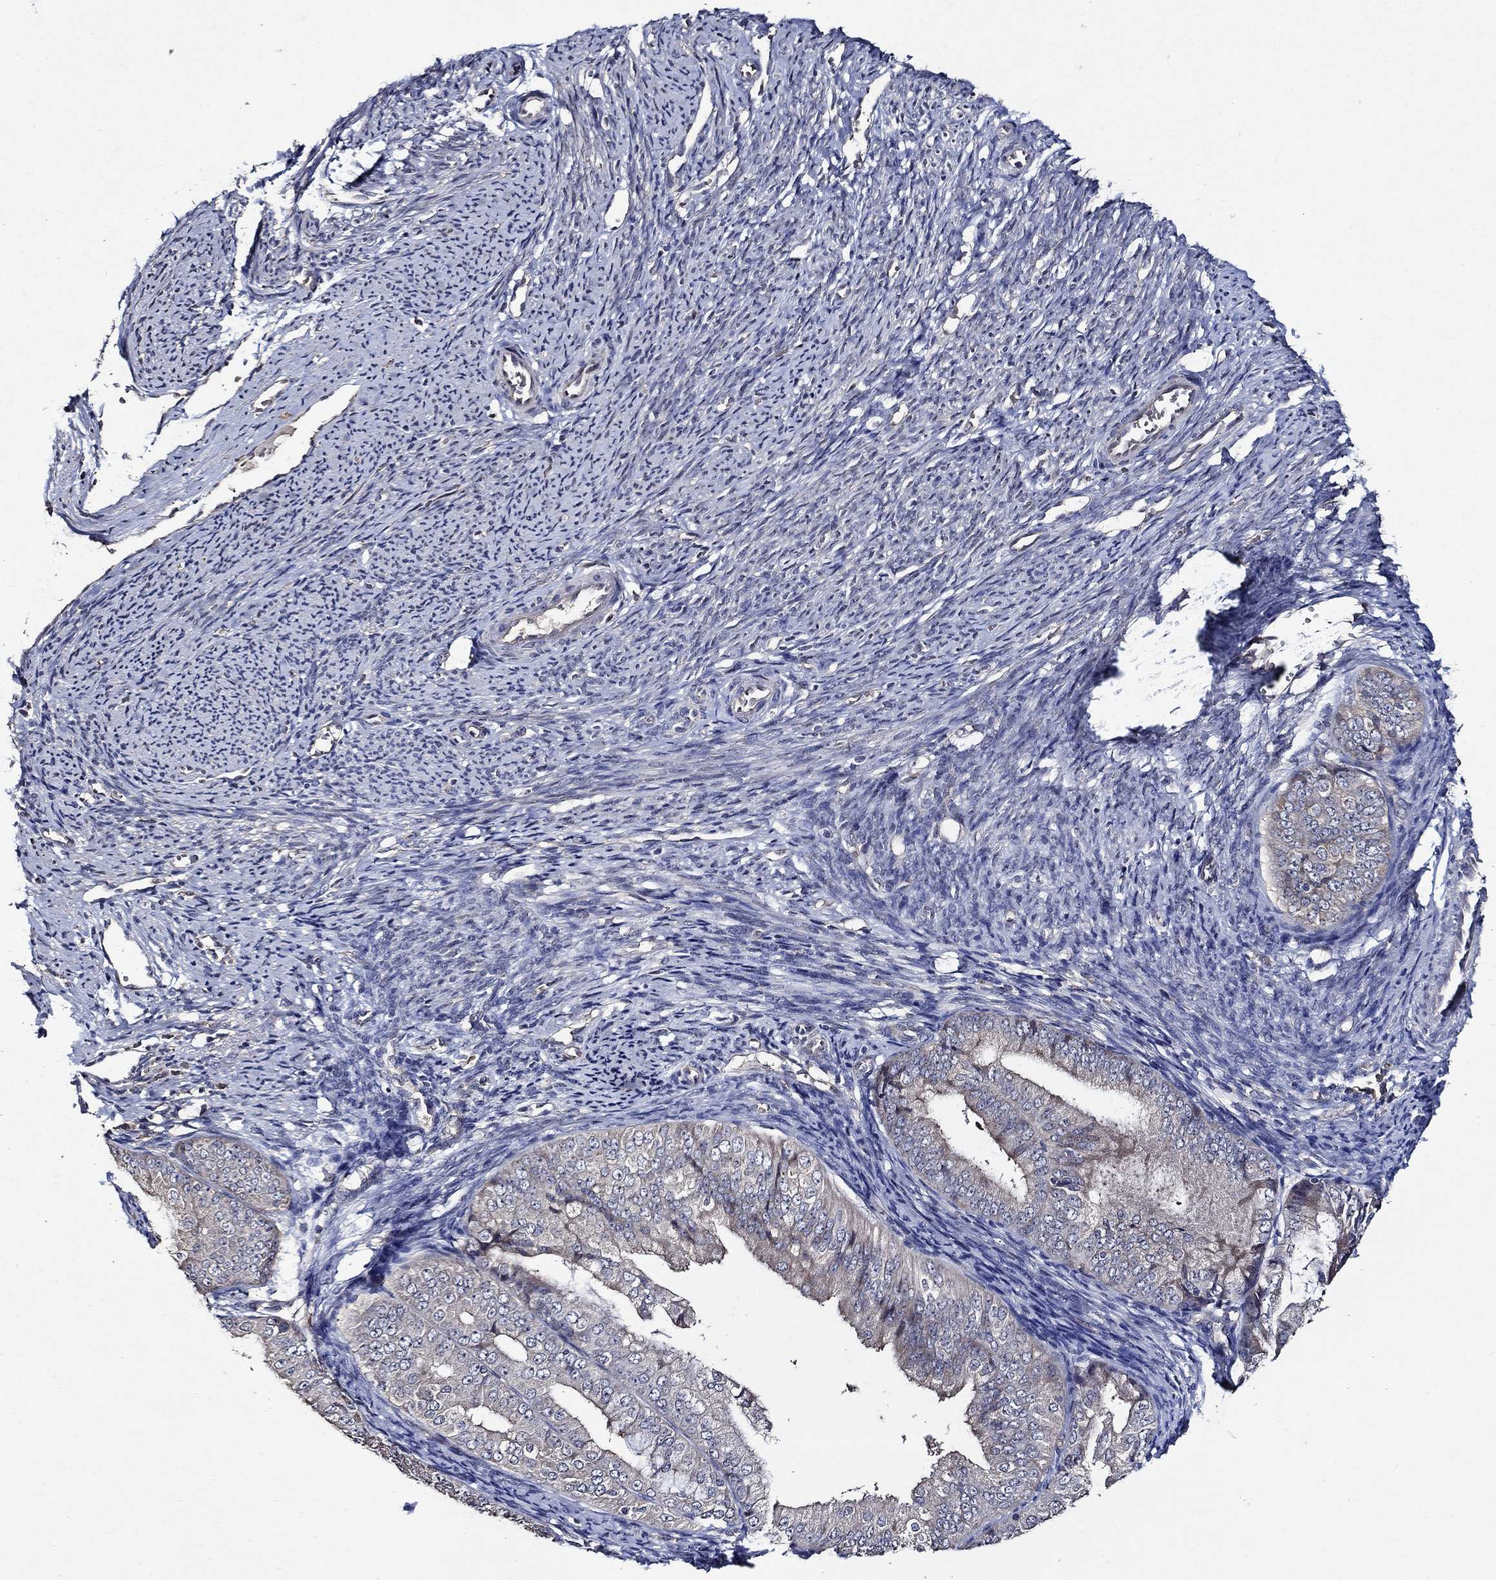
{"staining": {"intensity": "negative", "quantity": "none", "location": "none"}, "tissue": "endometrial cancer", "cell_type": "Tumor cells", "image_type": "cancer", "snomed": [{"axis": "morphology", "description": "Adenocarcinoma, NOS"}, {"axis": "topography", "description": "Endometrium"}], "caption": "A high-resolution micrograph shows IHC staining of endometrial adenocarcinoma, which displays no significant staining in tumor cells.", "gene": "HAP1", "patient": {"sex": "female", "age": 63}}